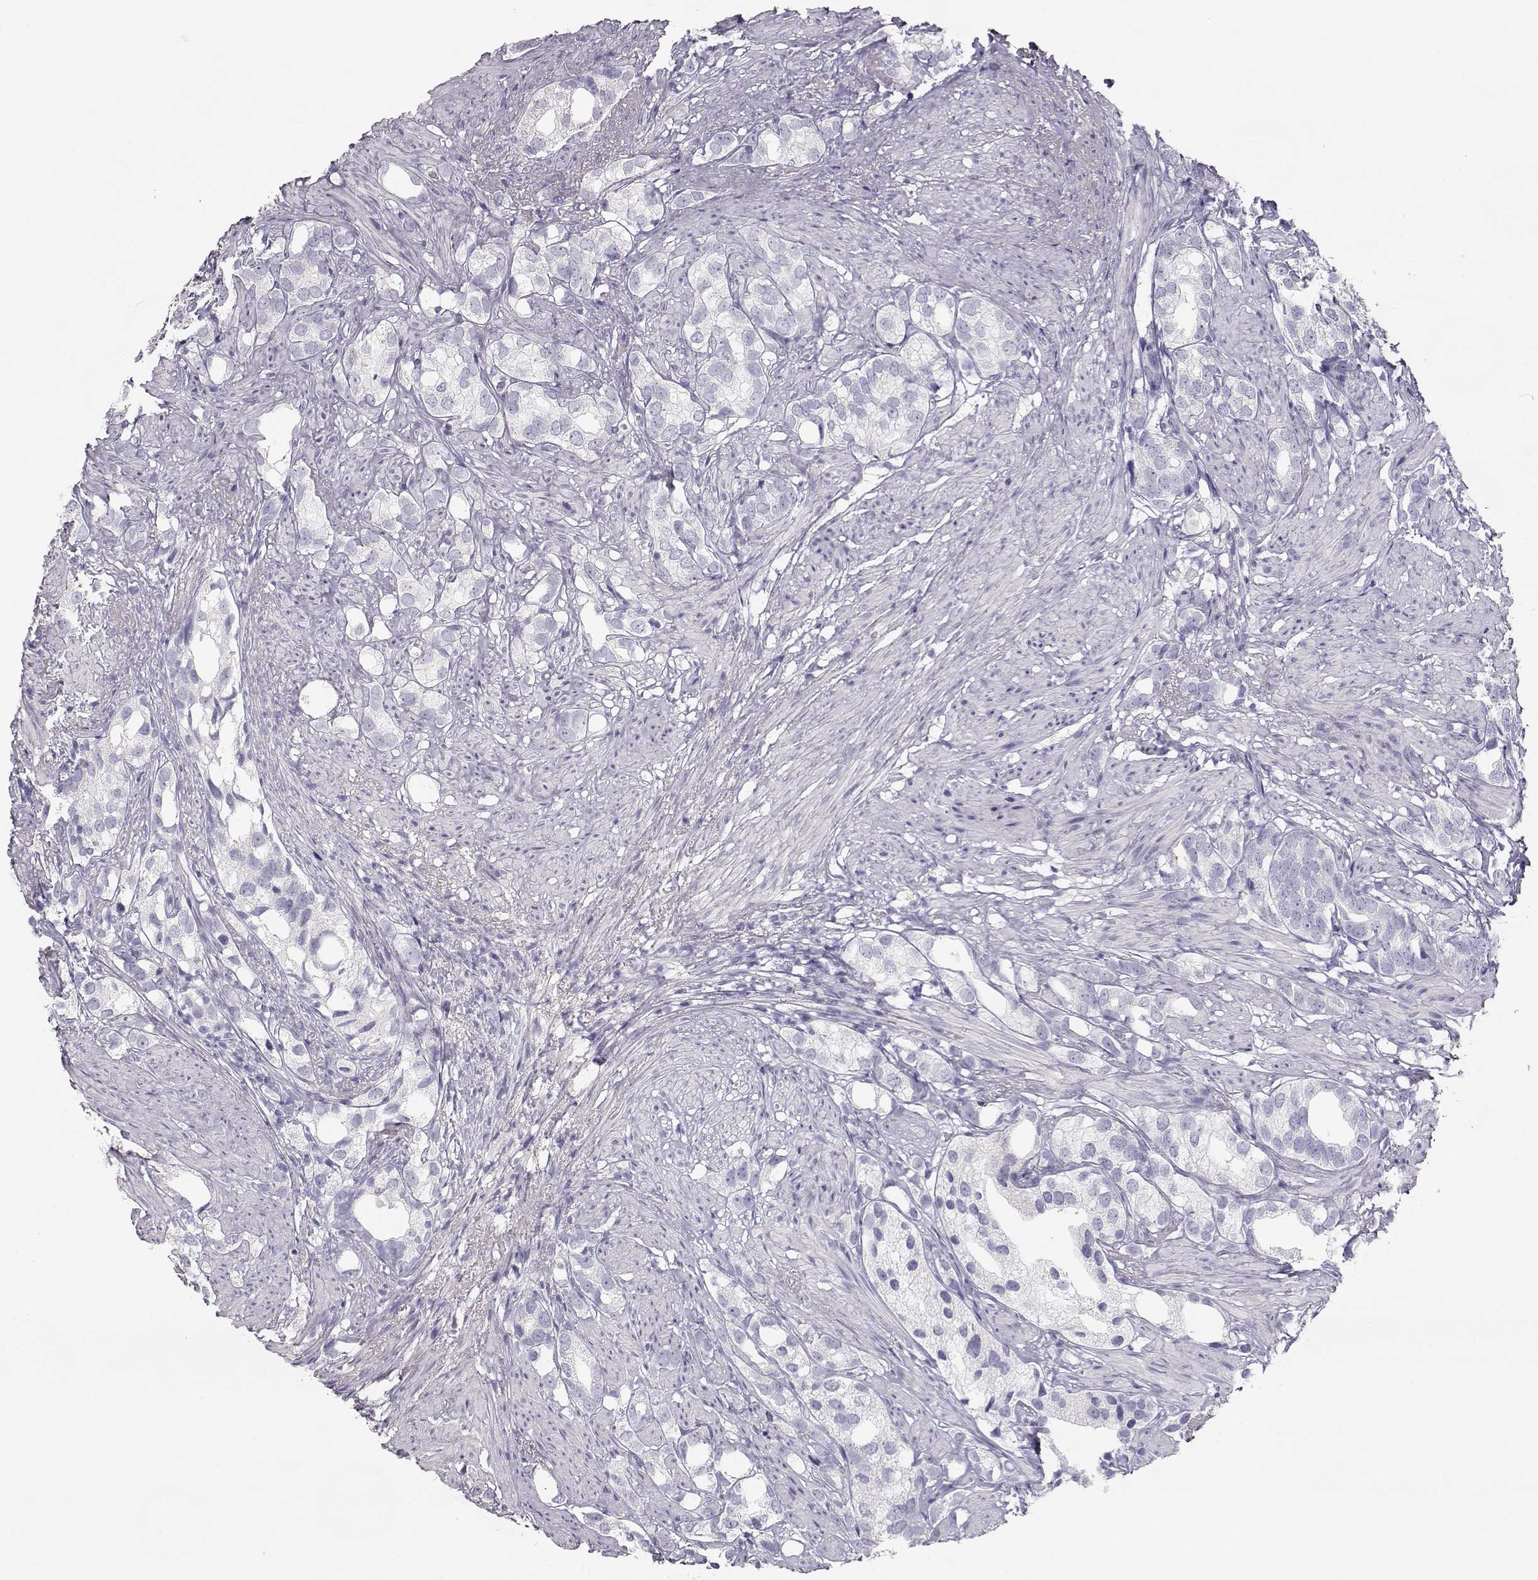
{"staining": {"intensity": "negative", "quantity": "none", "location": "none"}, "tissue": "prostate cancer", "cell_type": "Tumor cells", "image_type": "cancer", "snomed": [{"axis": "morphology", "description": "Adenocarcinoma, High grade"}, {"axis": "topography", "description": "Prostate"}], "caption": "Histopathology image shows no significant protein staining in tumor cells of prostate adenocarcinoma (high-grade). (DAB immunohistochemistry (IHC) visualized using brightfield microscopy, high magnification).", "gene": "SLCO6A1", "patient": {"sex": "male", "age": 82}}